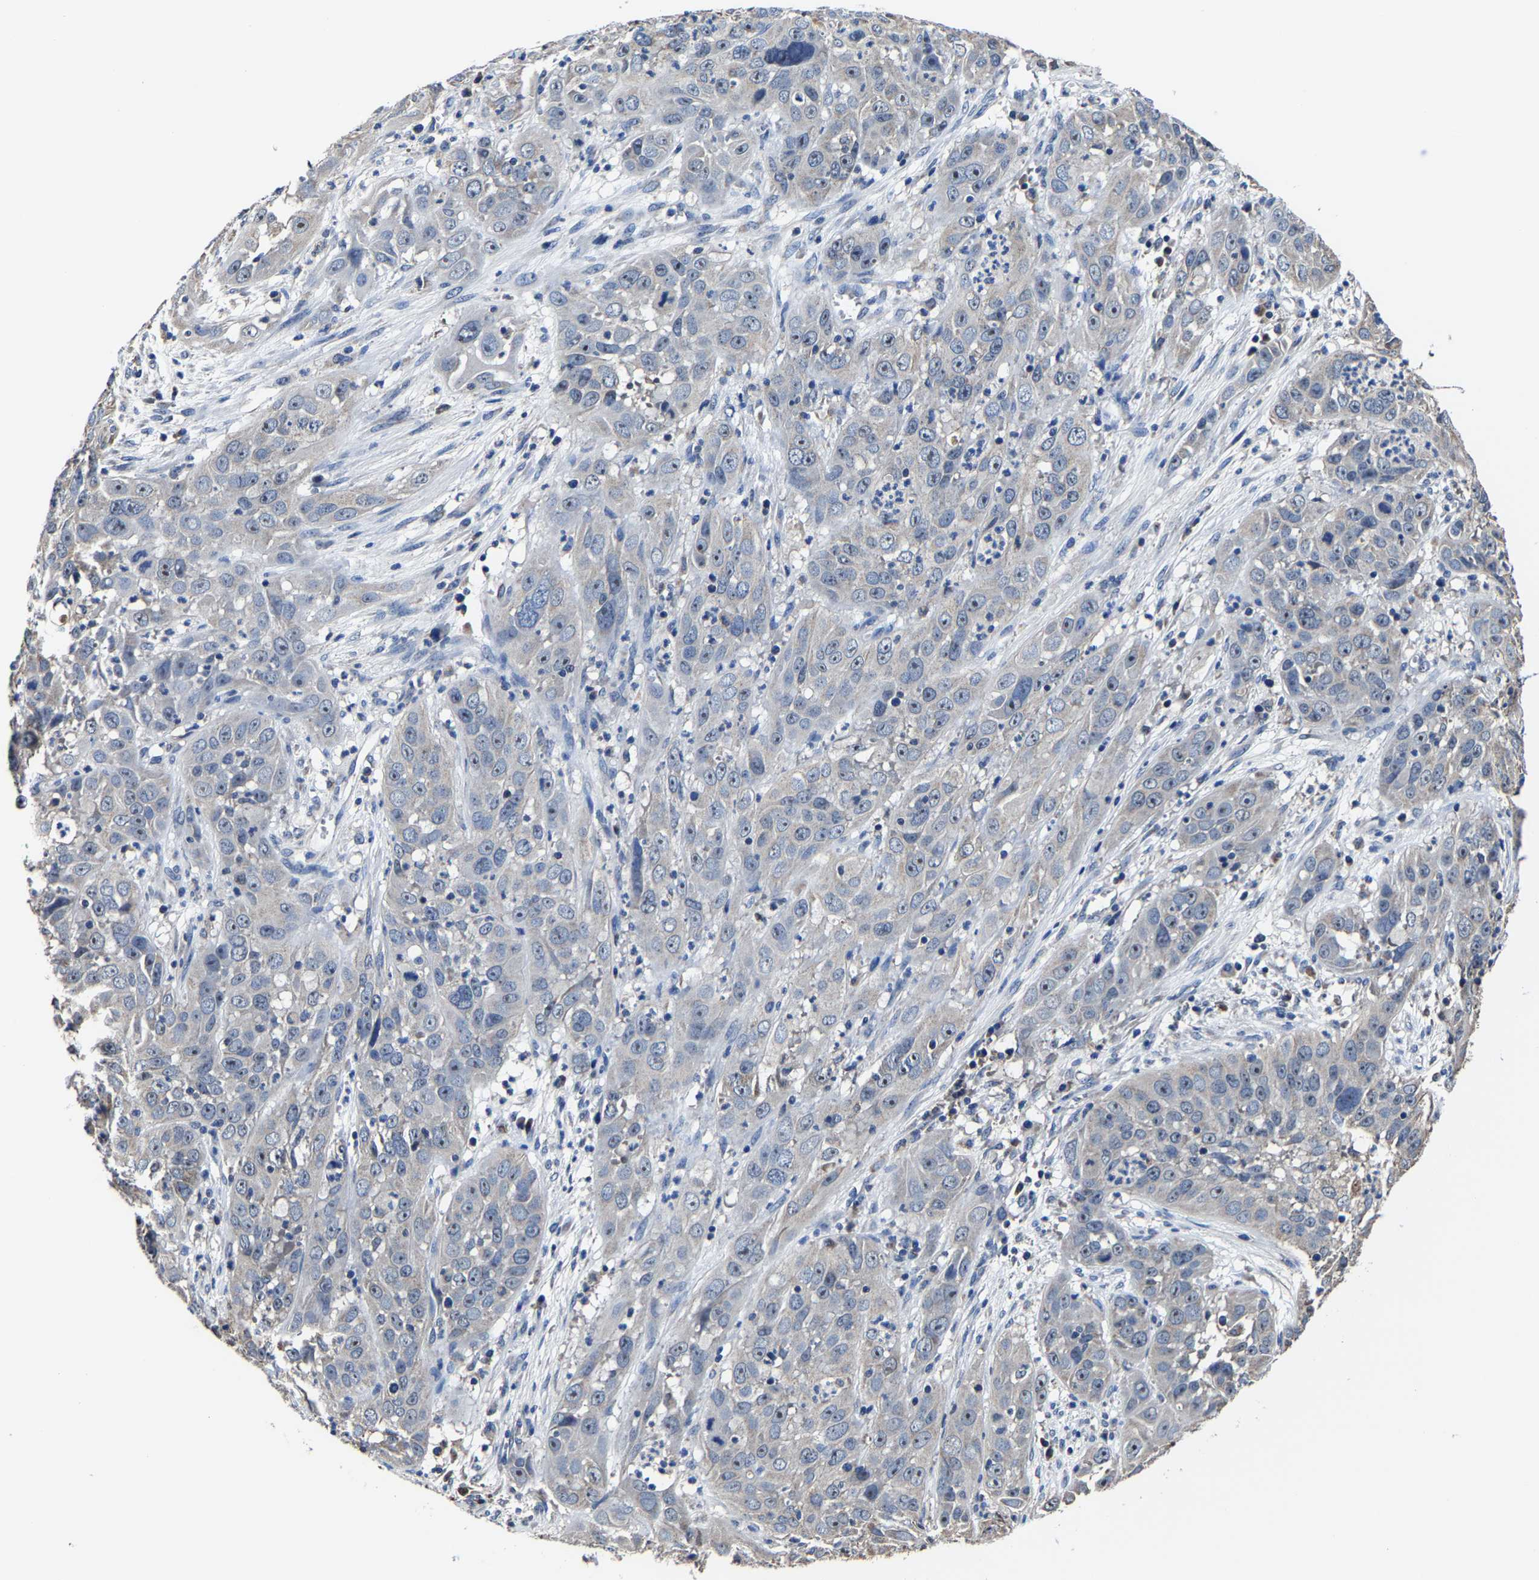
{"staining": {"intensity": "moderate", "quantity": ">75%", "location": "nuclear"}, "tissue": "cervical cancer", "cell_type": "Tumor cells", "image_type": "cancer", "snomed": [{"axis": "morphology", "description": "Squamous cell carcinoma, NOS"}, {"axis": "topography", "description": "Cervix"}], "caption": "Human squamous cell carcinoma (cervical) stained with a brown dye demonstrates moderate nuclear positive positivity in approximately >75% of tumor cells.", "gene": "ZCCHC7", "patient": {"sex": "female", "age": 32}}